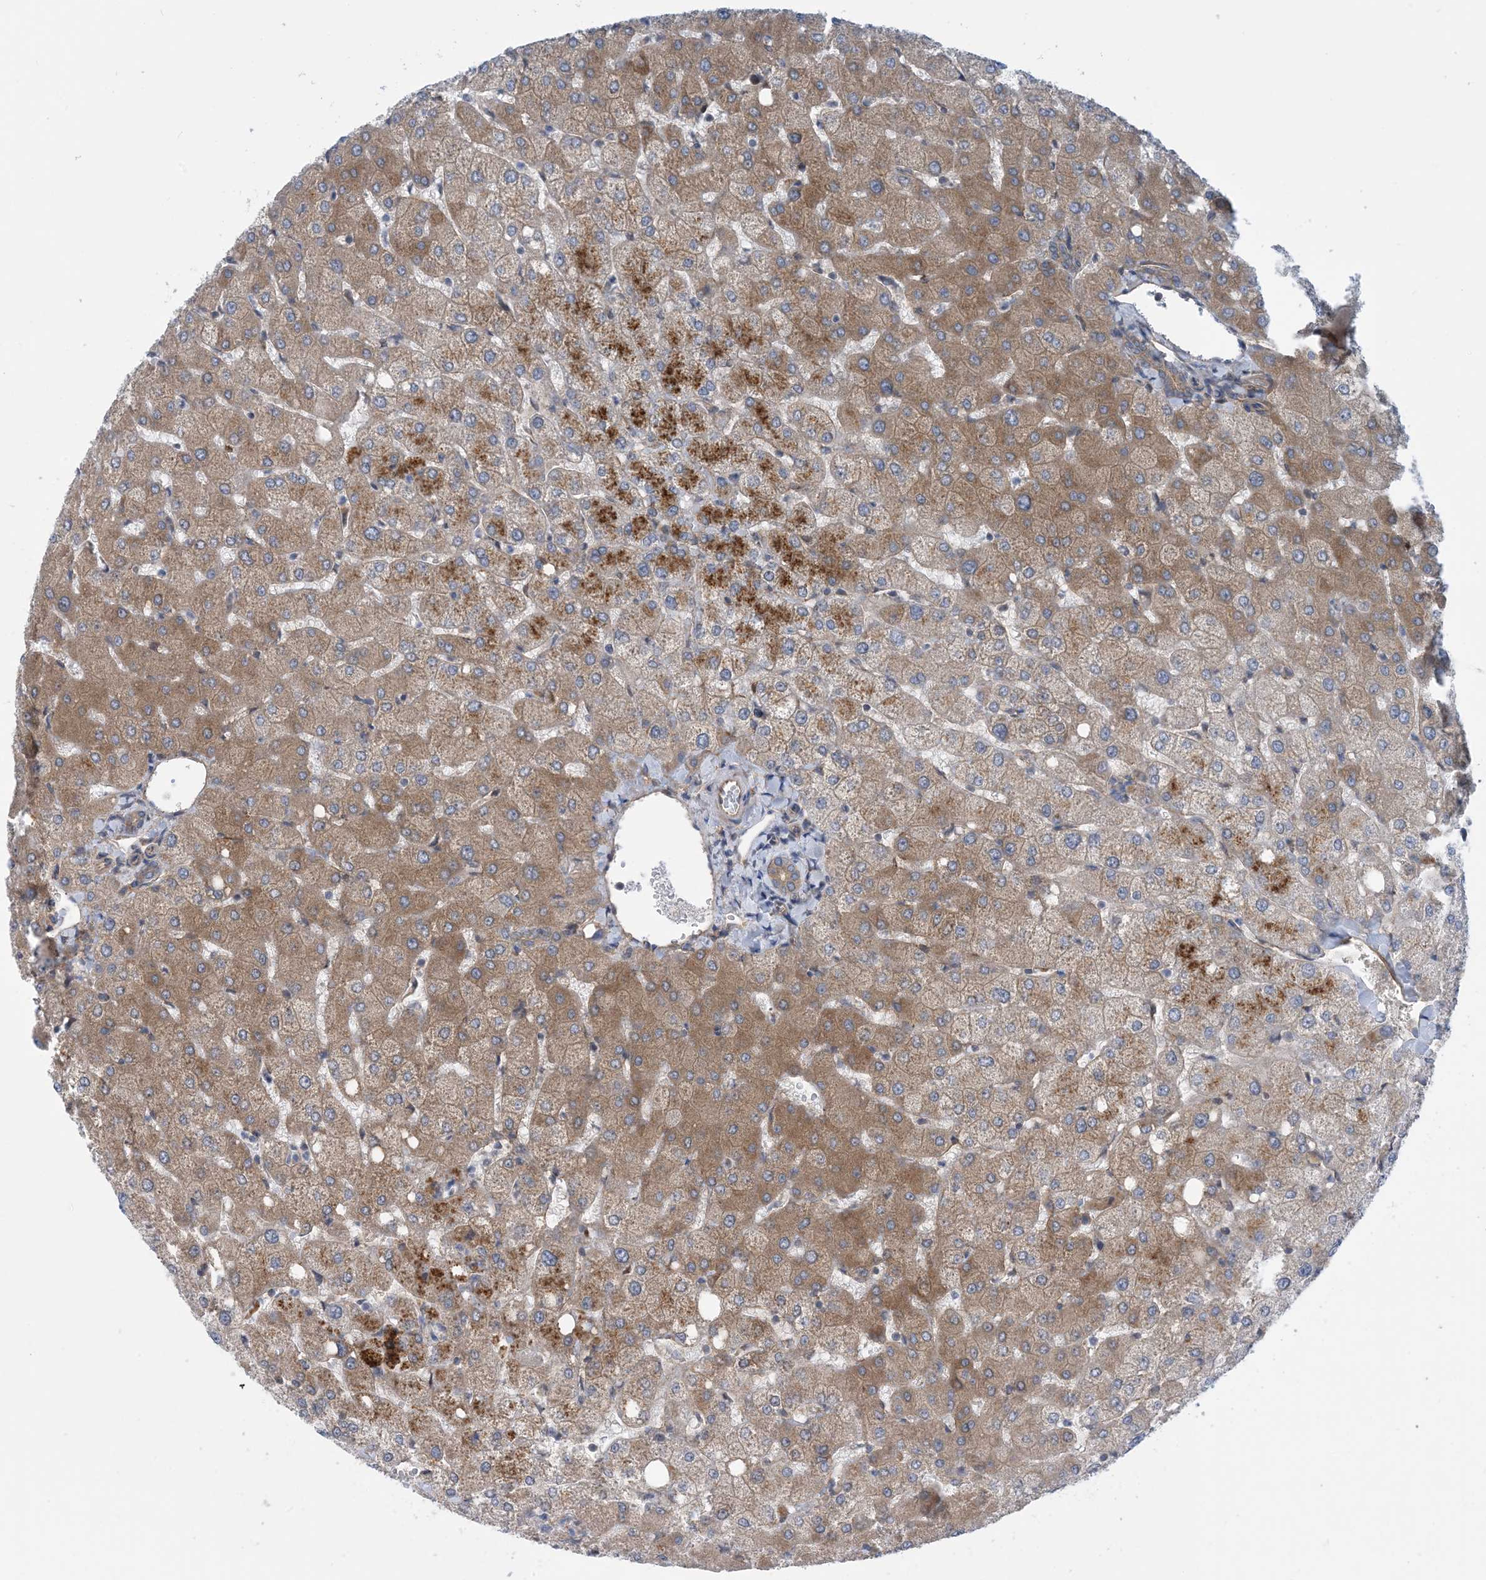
{"staining": {"intensity": "moderate", "quantity": ">75%", "location": "cytoplasmic/membranous"}, "tissue": "liver", "cell_type": "Cholangiocytes", "image_type": "normal", "snomed": [{"axis": "morphology", "description": "Normal tissue, NOS"}, {"axis": "topography", "description": "Liver"}], "caption": "Moderate cytoplasmic/membranous staining is identified in about >75% of cholangiocytes in unremarkable liver.", "gene": "EHBP1", "patient": {"sex": "female", "age": 54}}